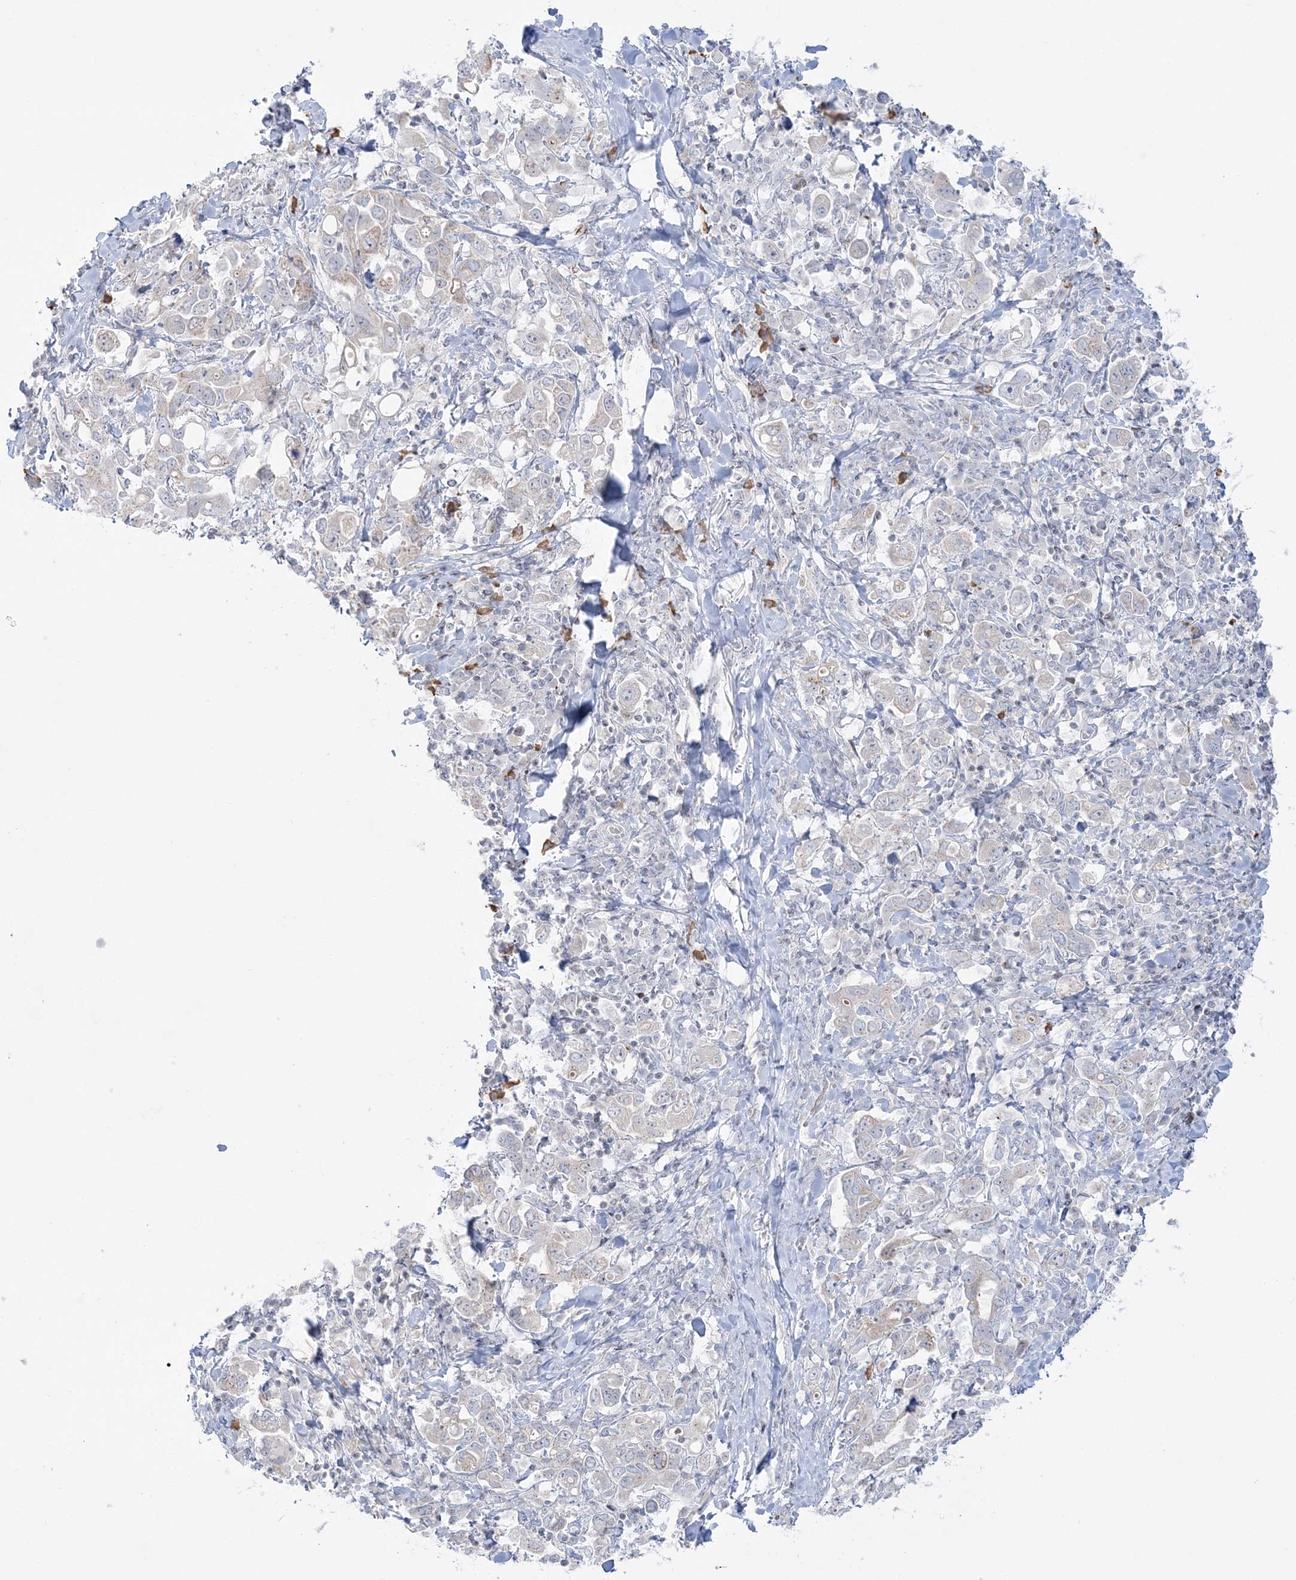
{"staining": {"intensity": "weak", "quantity": "<25%", "location": "cytoplasmic/membranous"}, "tissue": "stomach cancer", "cell_type": "Tumor cells", "image_type": "cancer", "snomed": [{"axis": "morphology", "description": "Adenocarcinoma, NOS"}, {"axis": "topography", "description": "Stomach, upper"}], "caption": "IHC image of adenocarcinoma (stomach) stained for a protein (brown), which reveals no expression in tumor cells.", "gene": "SH3BP4", "patient": {"sex": "male", "age": 62}}